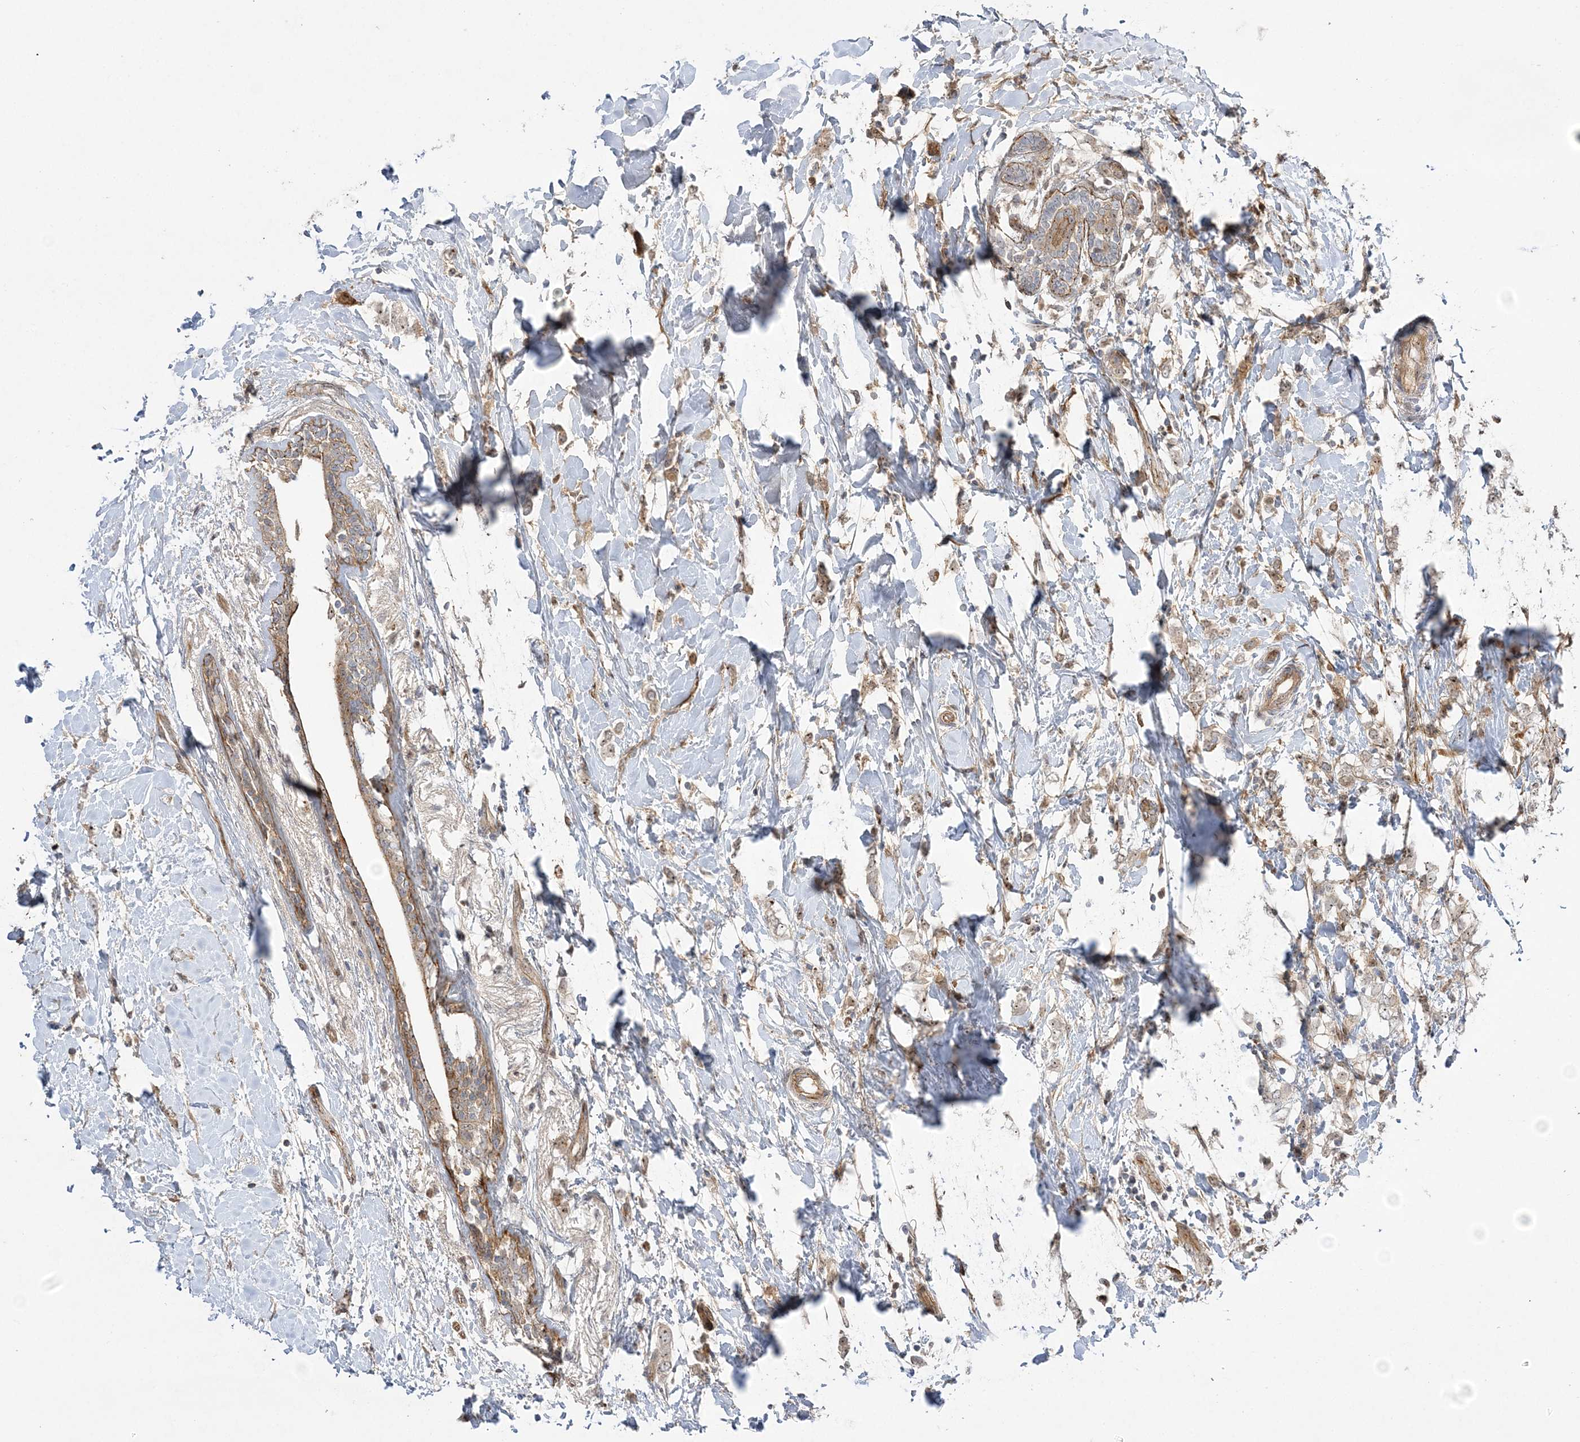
{"staining": {"intensity": "moderate", "quantity": ">75%", "location": "nuclear"}, "tissue": "breast cancer", "cell_type": "Tumor cells", "image_type": "cancer", "snomed": [{"axis": "morphology", "description": "Normal tissue, NOS"}, {"axis": "morphology", "description": "Lobular carcinoma"}, {"axis": "topography", "description": "Breast"}], "caption": "Lobular carcinoma (breast) stained with a protein marker exhibits moderate staining in tumor cells.", "gene": "NPM3", "patient": {"sex": "female", "age": 47}}